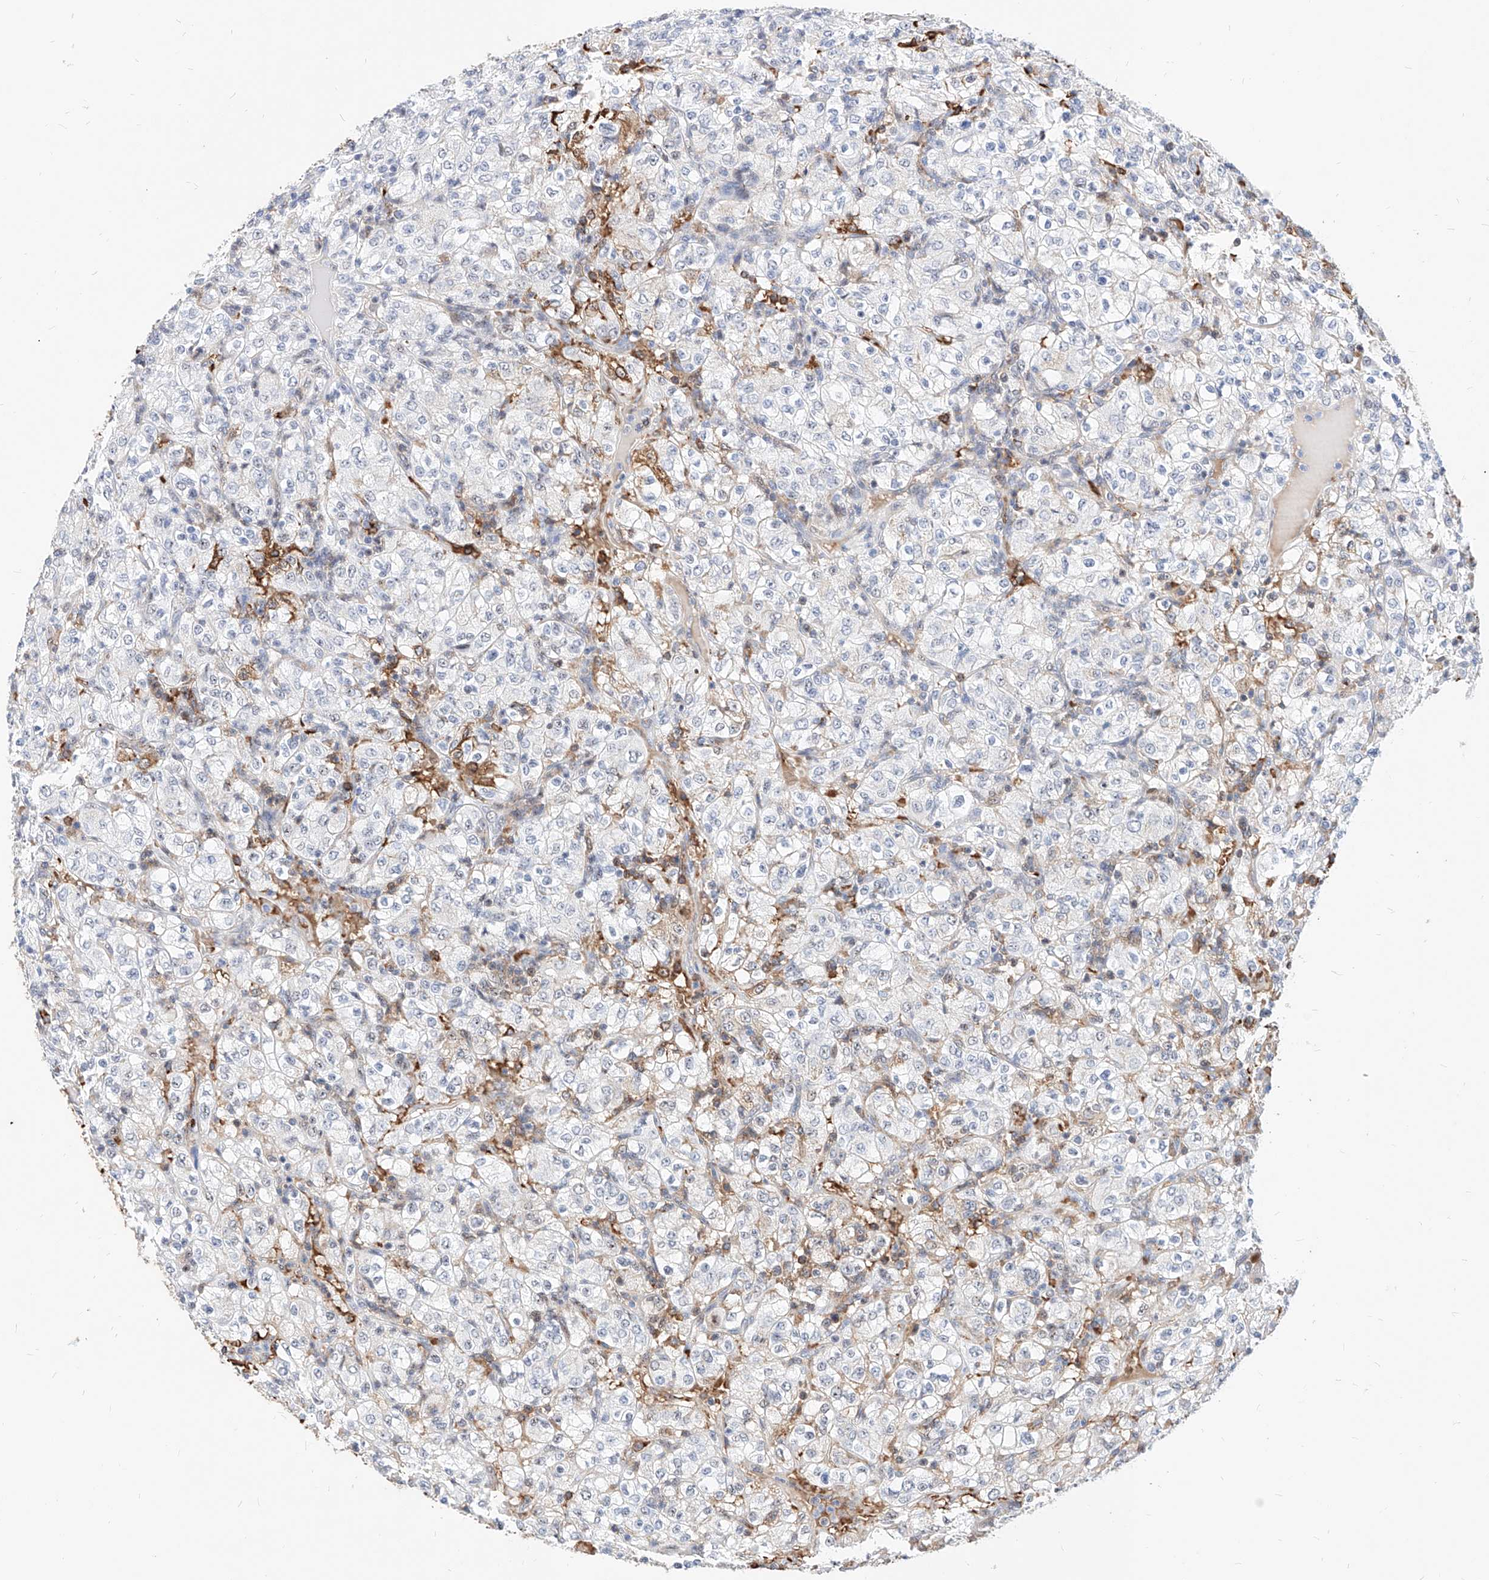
{"staining": {"intensity": "negative", "quantity": "none", "location": "none"}, "tissue": "renal cancer", "cell_type": "Tumor cells", "image_type": "cancer", "snomed": [{"axis": "morphology", "description": "Normal tissue, NOS"}, {"axis": "morphology", "description": "Adenocarcinoma, NOS"}, {"axis": "topography", "description": "Kidney"}], "caption": "The micrograph demonstrates no significant staining in tumor cells of adenocarcinoma (renal).", "gene": "ZFP42", "patient": {"sex": "female", "age": 72}}